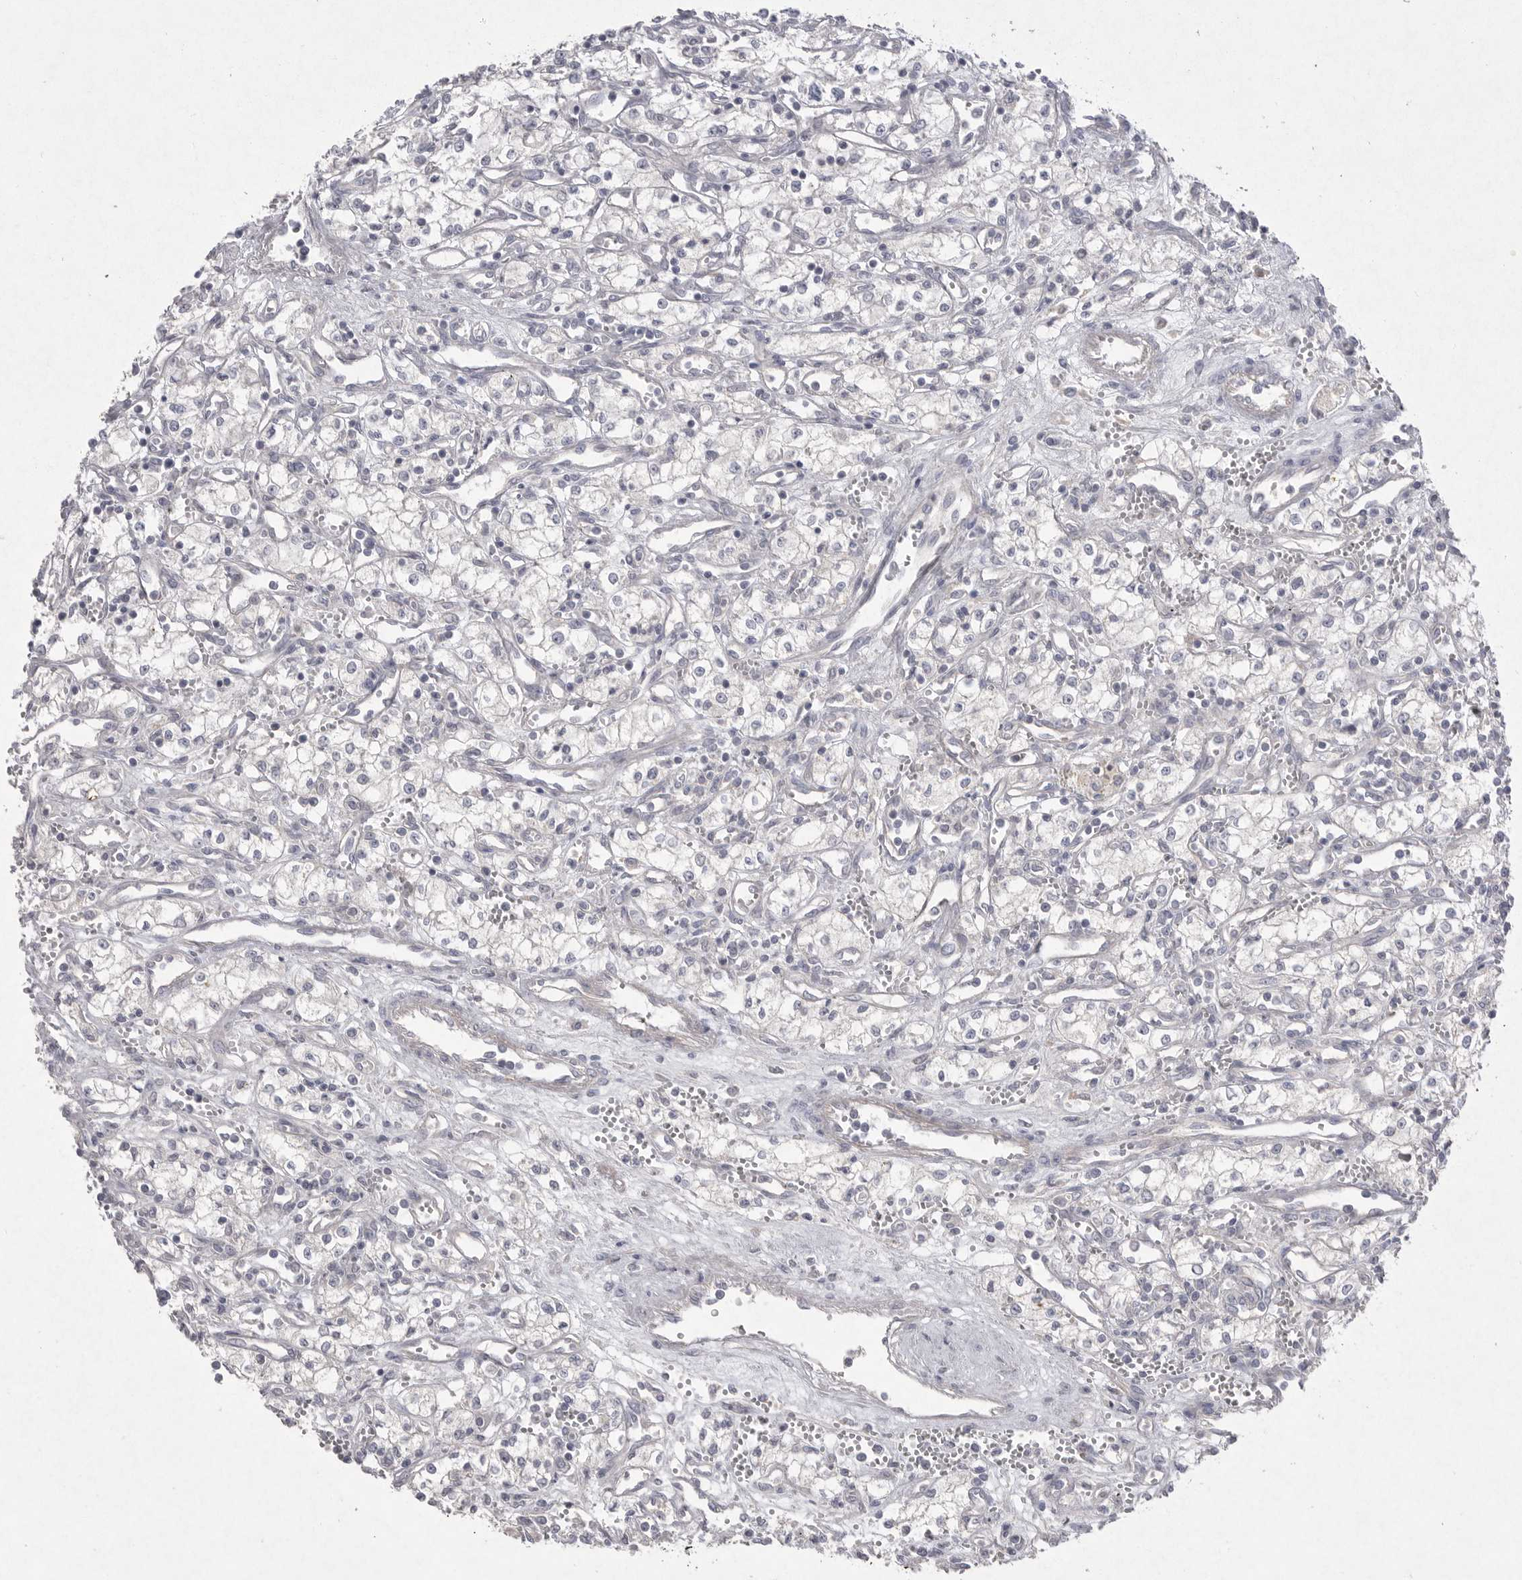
{"staining": {"intensity": "negative", "quantity": "none", "location": "none"}, "tissue": "renal cancer", "cell_type": "Tumor cells", "image_type": "cancer", "snomed": [{"axis": "morphology", "description": "Adenocarcinoma, NOS"}, {"axis": "topography", "description": "Kidney"}], "caption": "An image of human renal cancer (adenocarcinoma) is negative for staining in tumor cells.", "gene": "VANGL2", "patient": {"sex": "male", "age": 59}}